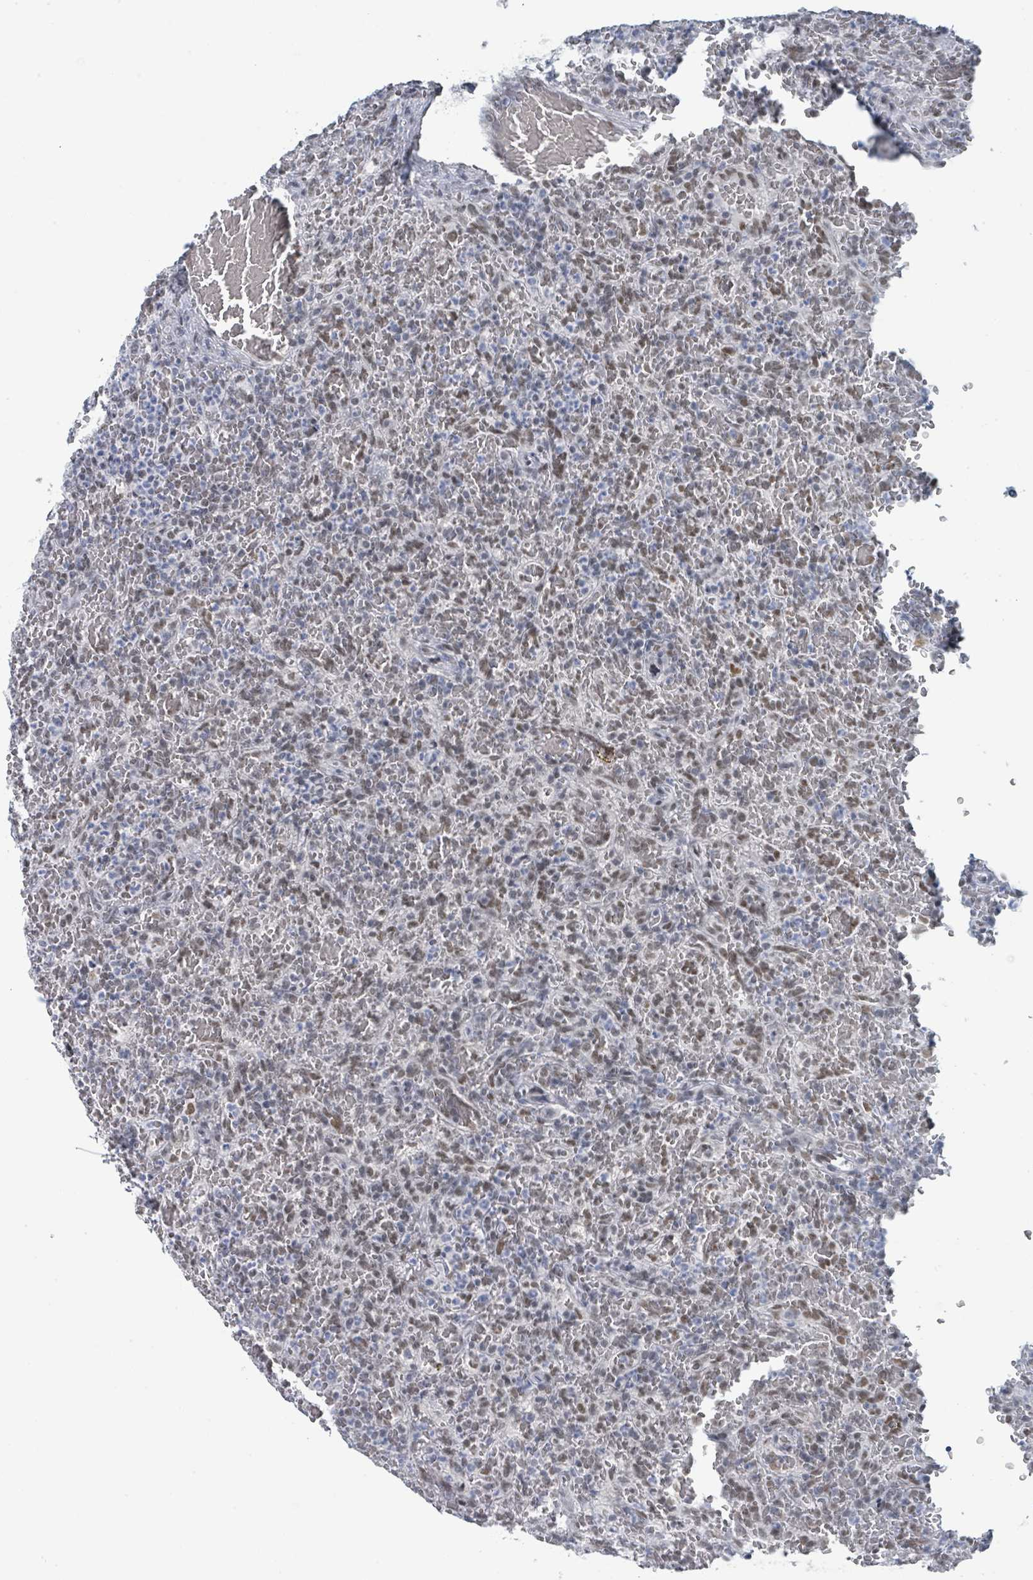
{"staining": {"intensity": "weak", "quantity": "25%-75%", "location": "nuclear"}, "tissue": "lymphoma", "cell_type": "Tumor cells", "image_type": "cancer", "snomed": [{"axis": "morphology", "description": "Malignant lymphoma, non-Hodgkin's type, Low grade"}, {"axis": "topography", "description": "Spleen"}], "caption": "Lymphoma was stained to show a protein in brown. There is low levels of weak nuclear staining in approximately 25%-75% of tumor cells.", "gene": "EHMT2", "patient": {"sex": "female", "age": 64}}